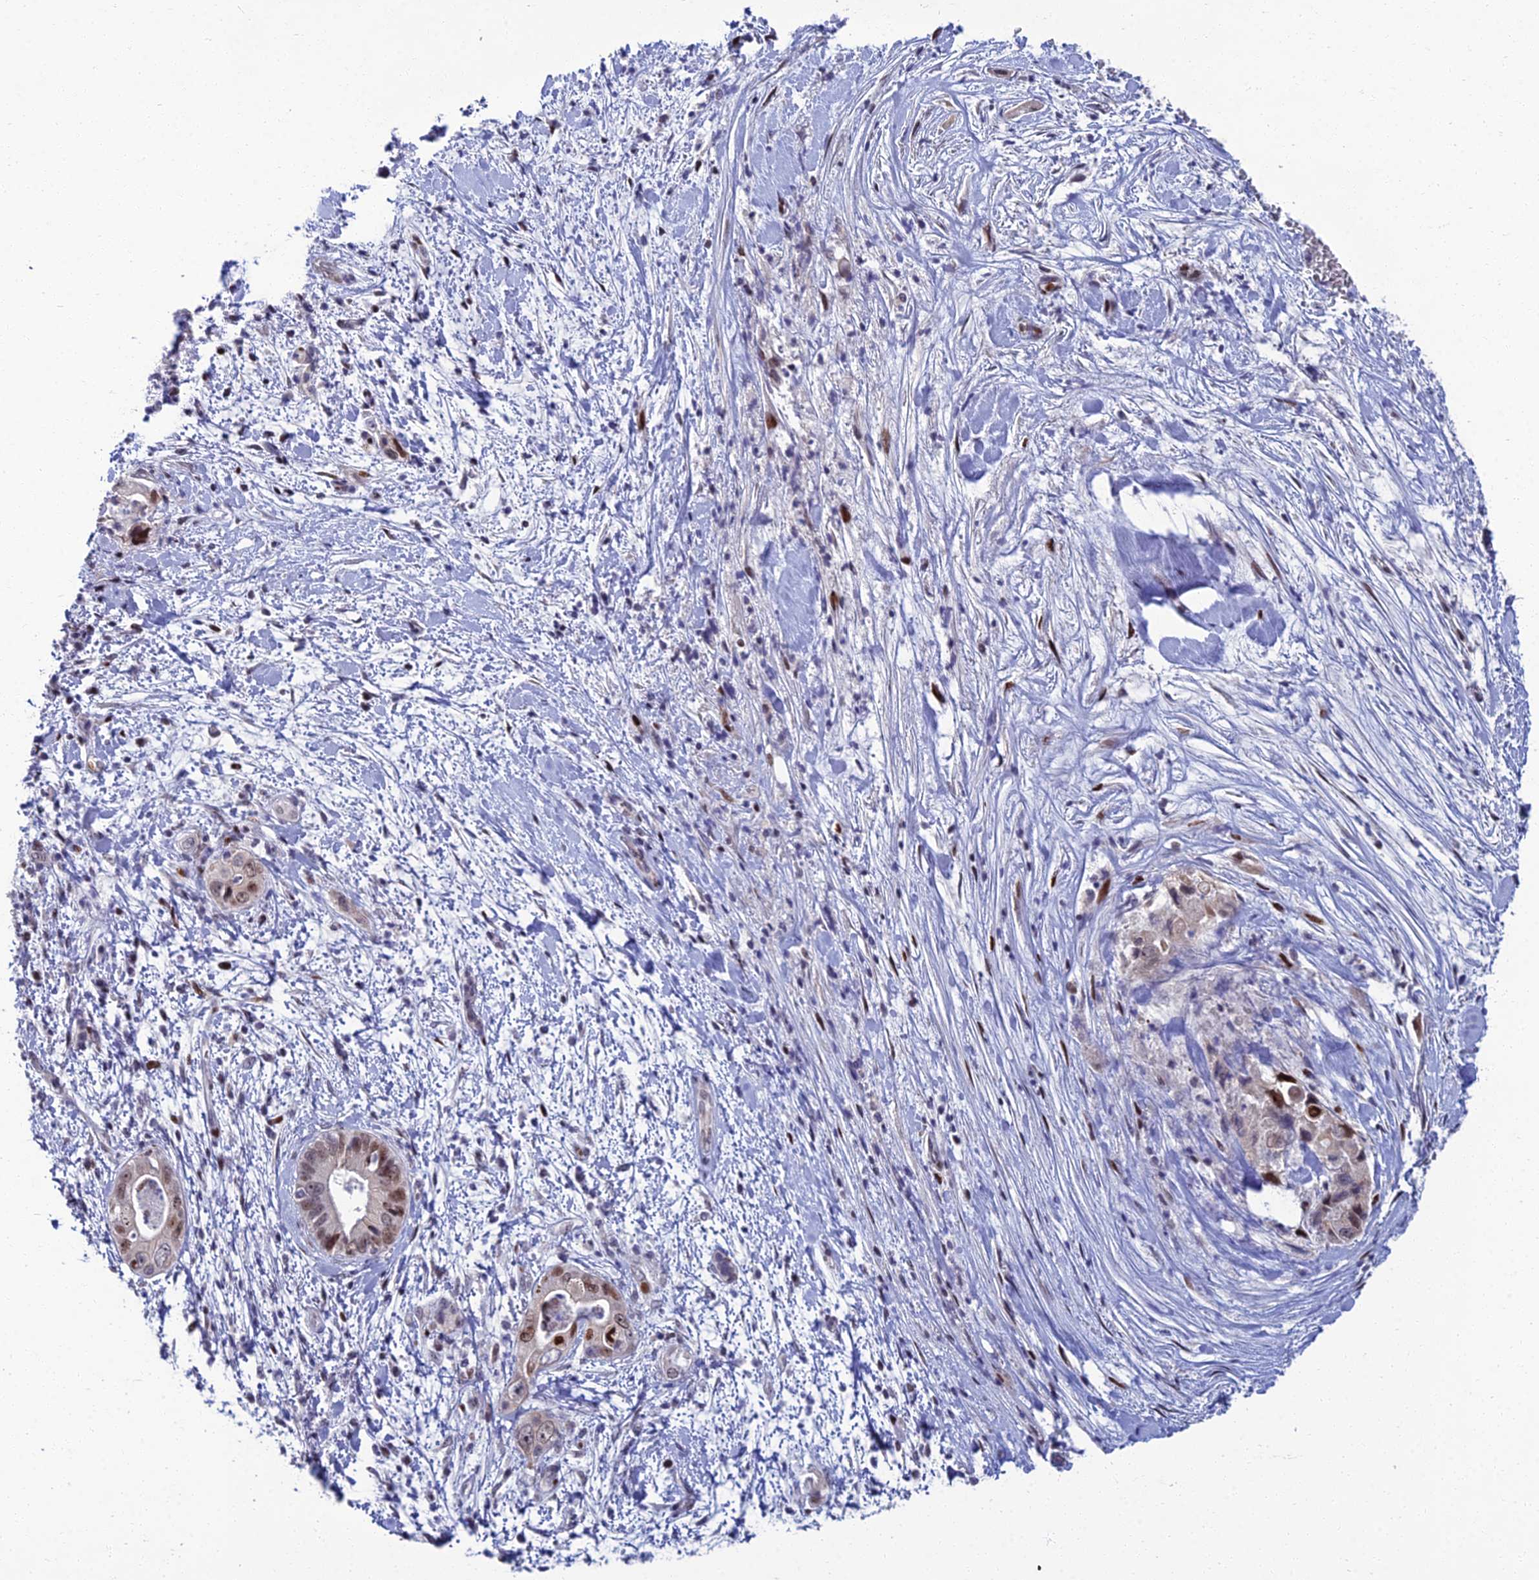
{"staining": {"intensity": "moderate", "quantity": "<25%", "location": "nuclear"}, "tissue": "pancreatic cancer", "cell_type": "Tumor cells", "image_type": "cancer", "snomed": [{"axis": "morphology", "description": "Adenocarcinoma, NOS"}, {"axis": "topography", "description": "Pancreas"}], "caption": "Immunohistochemistry (IHC) (DAB) staining of human pancreatic adenocarcinoma reveals moderate nuclear protein staining in about <25% of tumor cells. The staining was performed using DAB (3,3'-diaminobenzidine), with brown indicating positive protein expression. Nuclei are stained blue with hematoxylin.", "gene": "TAF9B", "patient": {"sex": "female", "age": 78}}